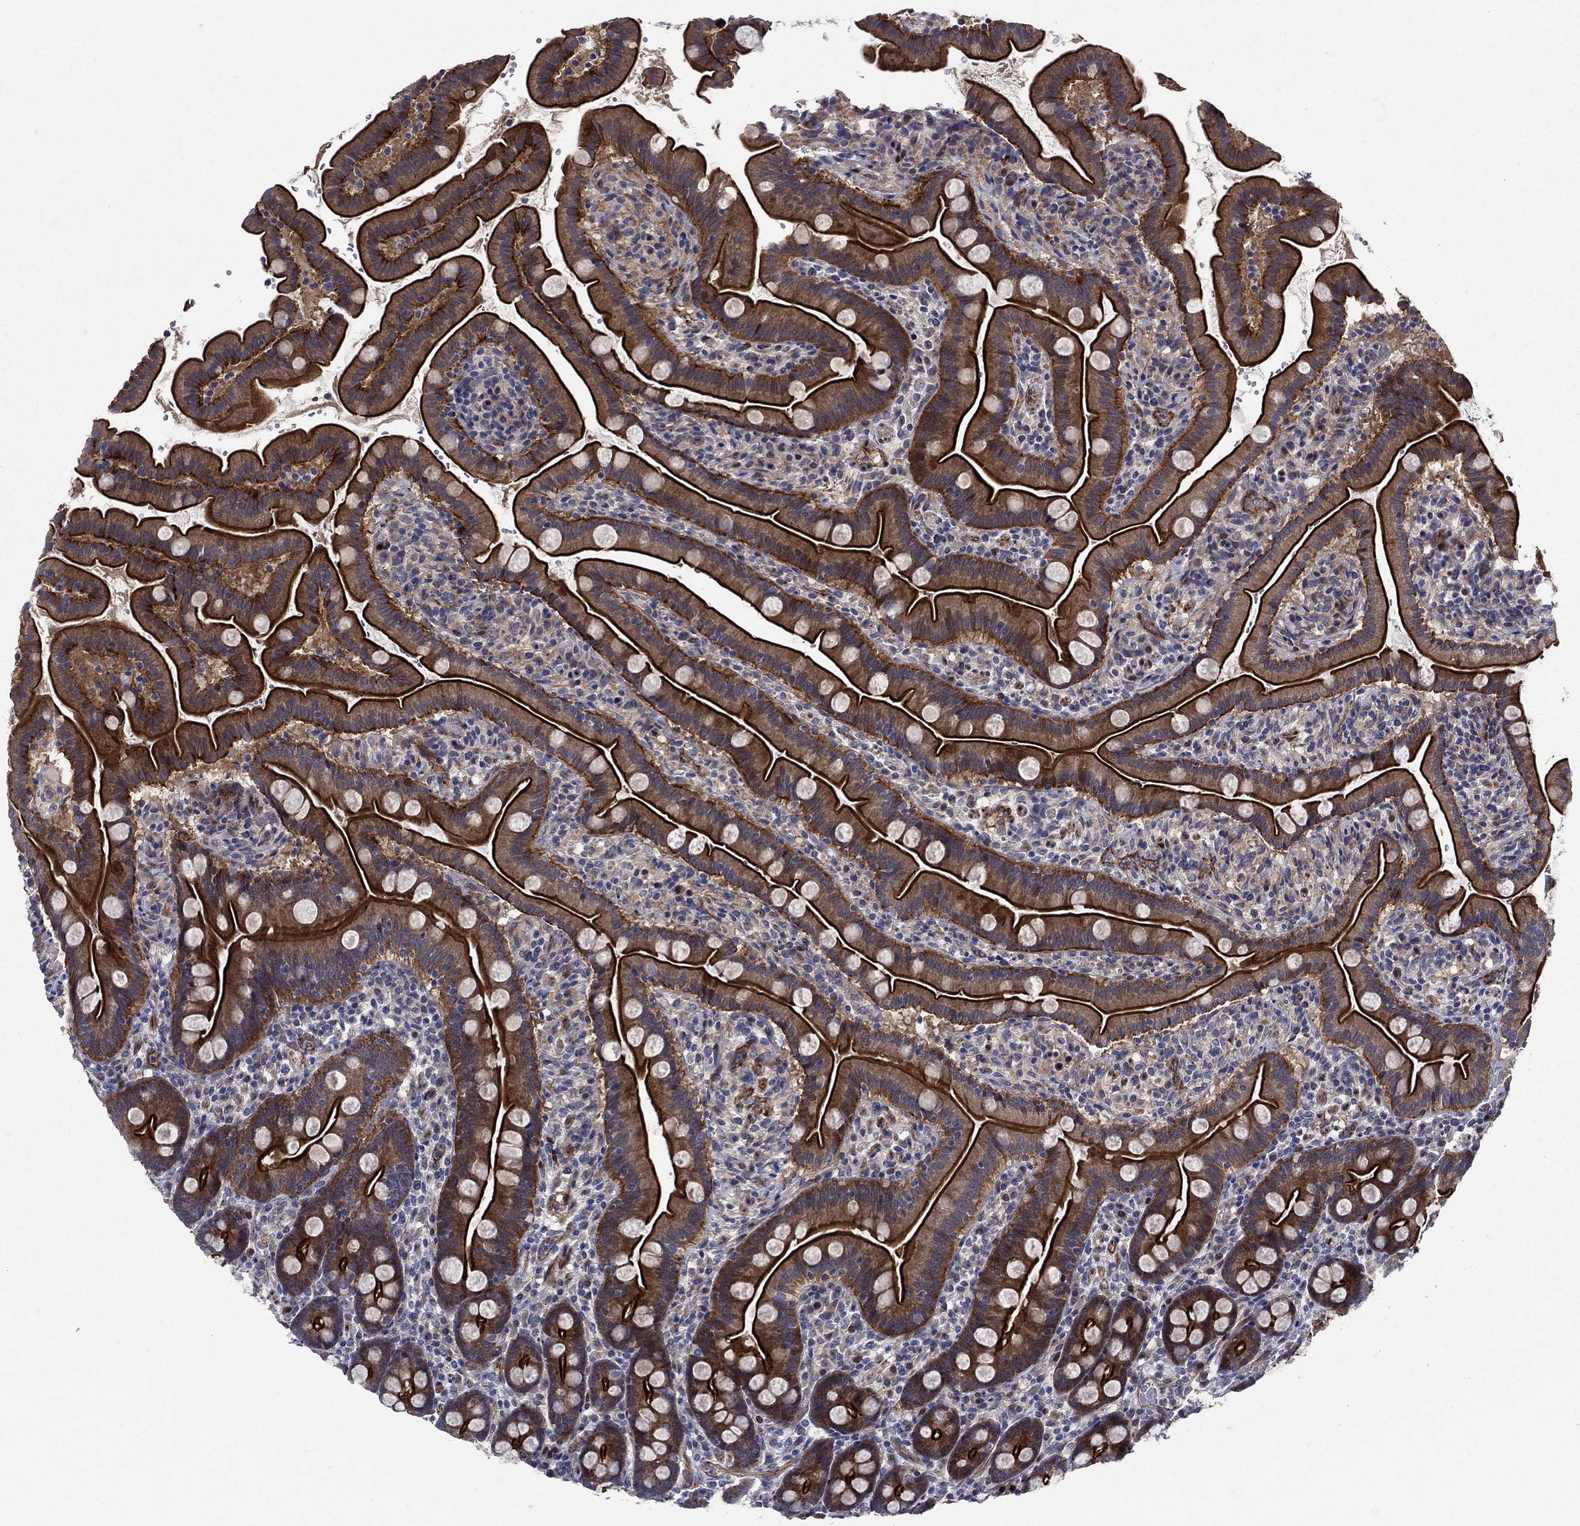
{"staining": {"intensity": "strong", "quantity": ">75%", "location": "cytoplasmic/membranous"}, "tissue": "small intestine", "cell_type": "Glandular cells", "image_type": "normal", "snomed": [{"axis": "morphology", "description": "Normal tissue, NOS"}, {"axis": "topography", "description": "Small intestine"}], "caption": "Immunohistochemical staining of normal human small intestine reveals high levels of strong cytoplasmic/membranous staining in approximately >75% of glandular cells.", "gene": "SLC7A1", "patient": {"sex": "female", "age": 44}}